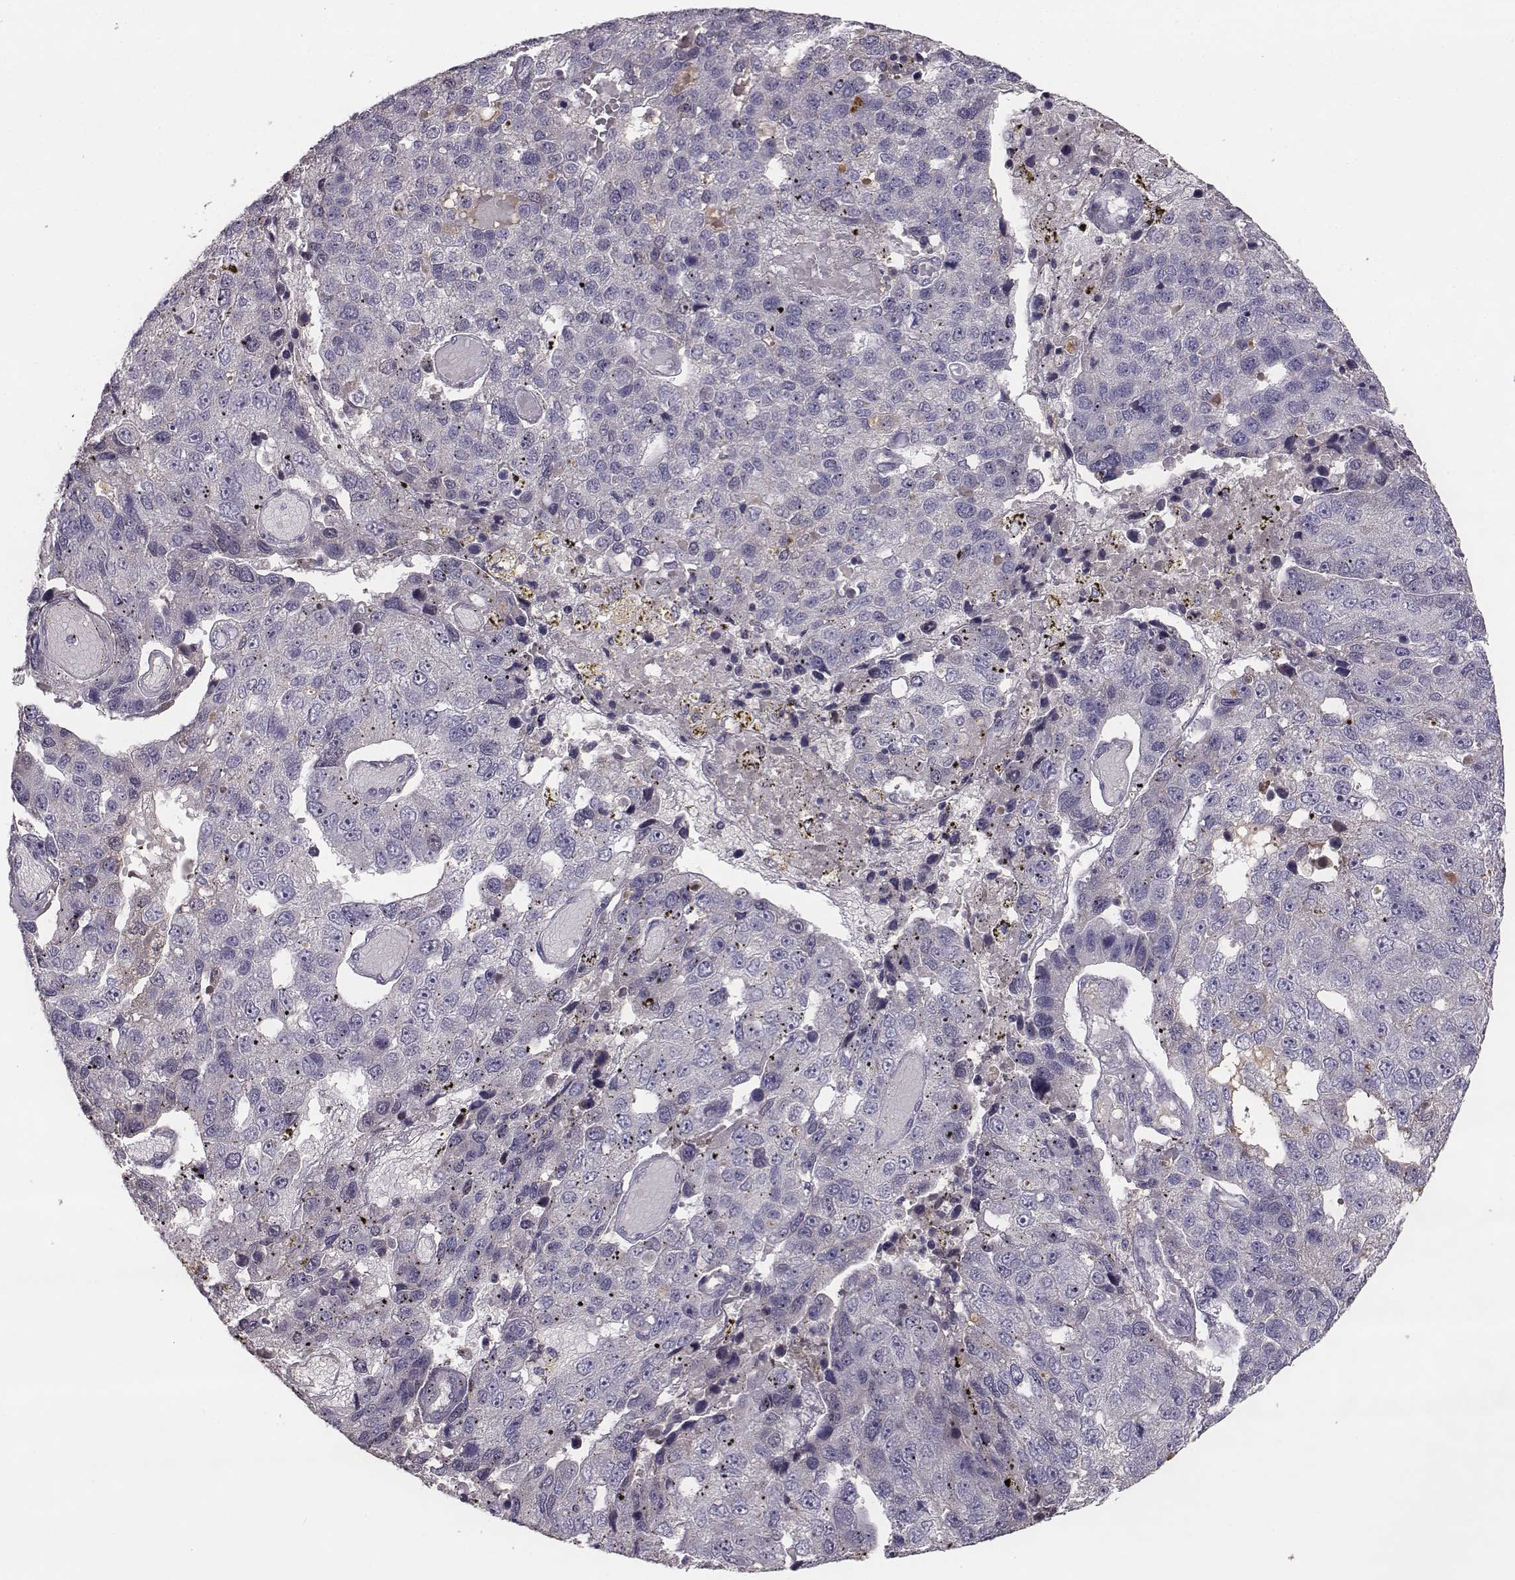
{"staining": {"intensity": "negative", "quantity": "none", "location": "none"}, "tissue": "pancreatic cancer", "cell_type": "Tumor cells", "image_type": "cancer", "snomed": [{"axis": "morphology", "description": "Adenocarcinoma, NOS"}, {"axis": "topography", "description": "Pancreas"}], "caption": "A histopathology image of pancreatic adenocarcinoma stained for a protein shows no brown staining in tumor cells.", "gene": "YJEFN3", "patient": {"sex": "female", "age": 61}}